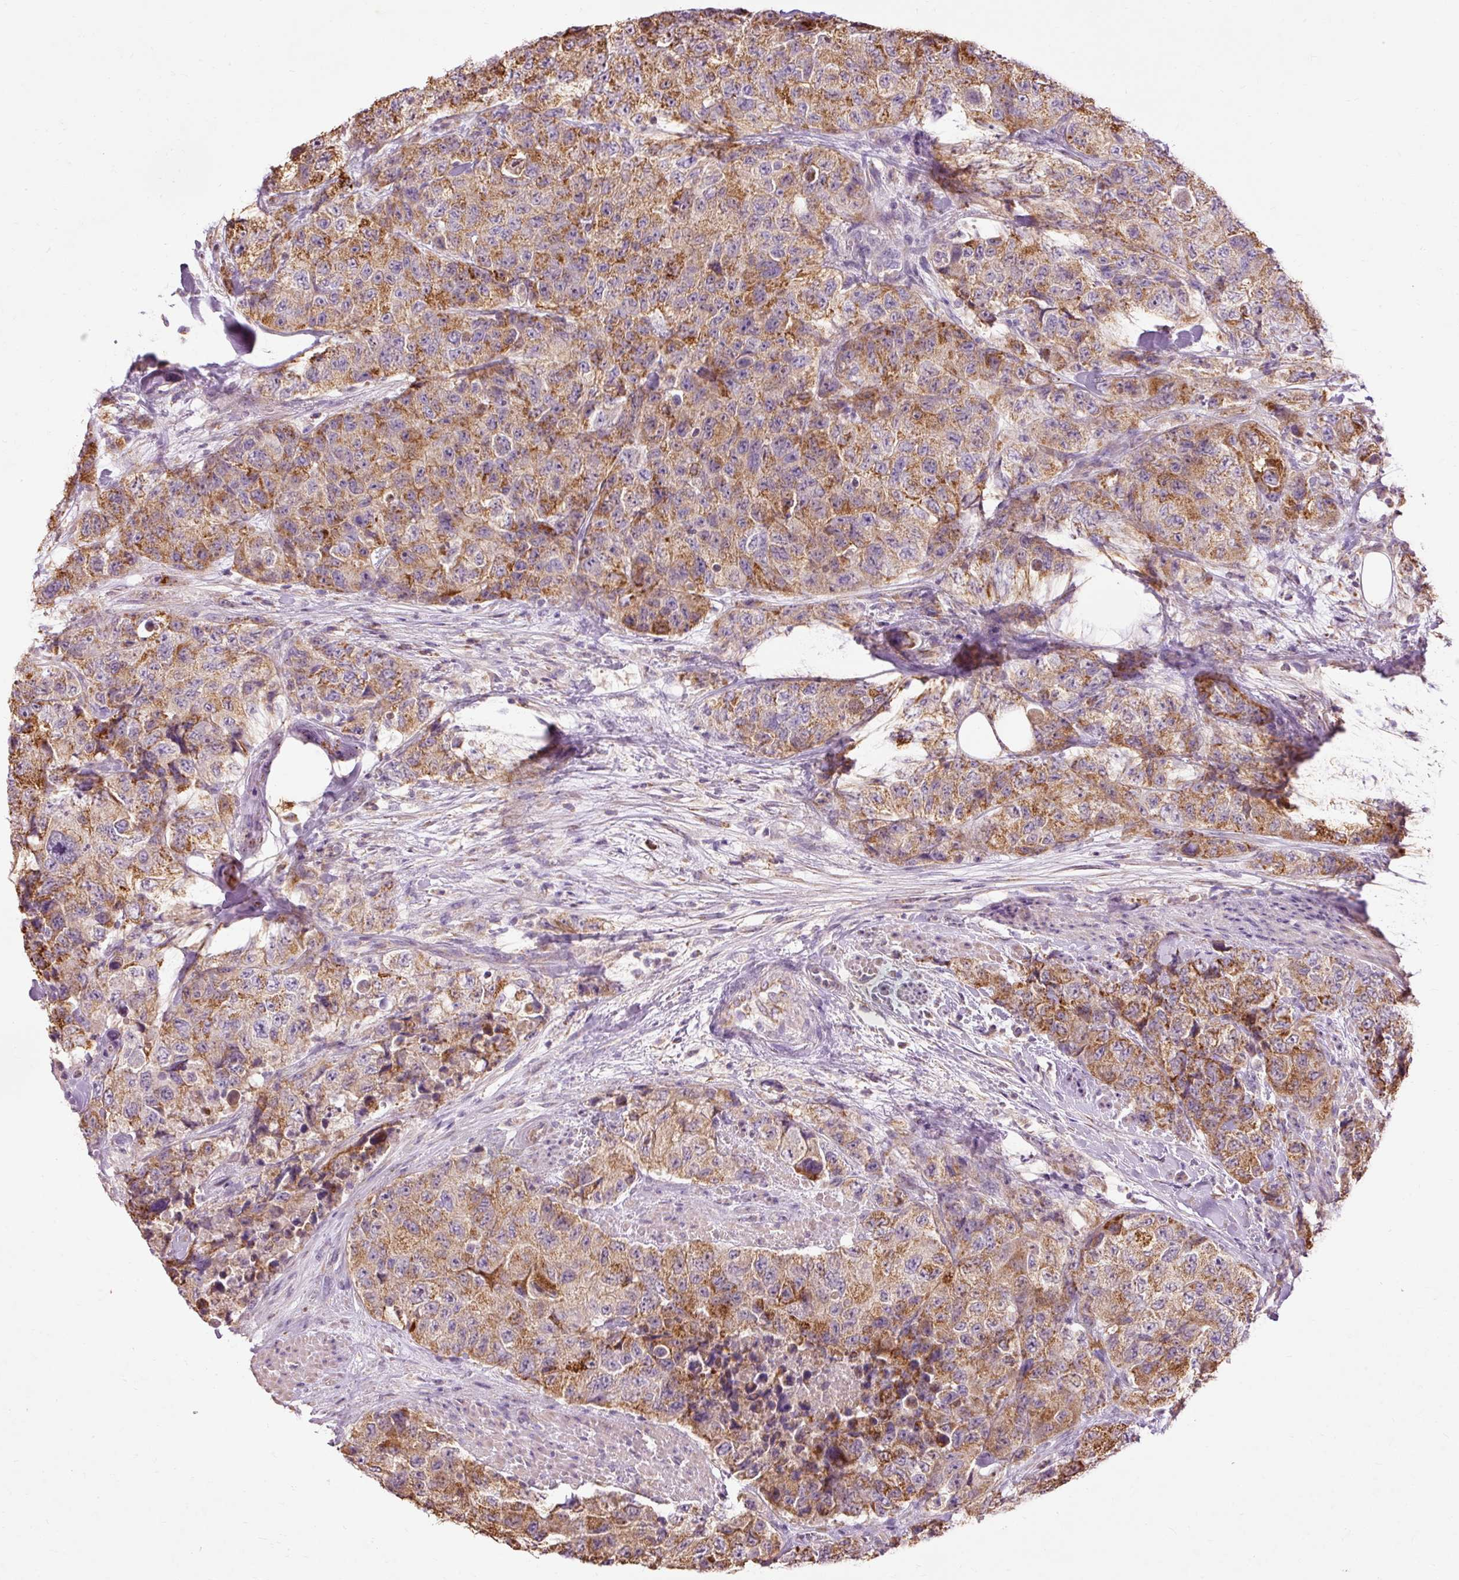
{"staining": {"intensity": "moderate", "quantity": ">75%", "location": "cytoplasmic/membranous"}, "tissue": "urothelial cancer", "cell_type": "Tumor cells", "image_type": "cancer", "snomed": [{"axis": "morphology", "description": "Urothelial carcinoma, High grade"}, {"axis": "topography", "description": "Urinary bladder"}], "caption": "Immunohistochemistry (DAB) staining of high-grade urothelial carcinoma demonstrates moderate cytoplasmic/membranous protein positivity in approximately >75% of tumor cells. (DAB = brown stain, brightfield microscopy at high magnification).", "gene": "PRDX5", "patient": {"sex": "female", "age": 78}}